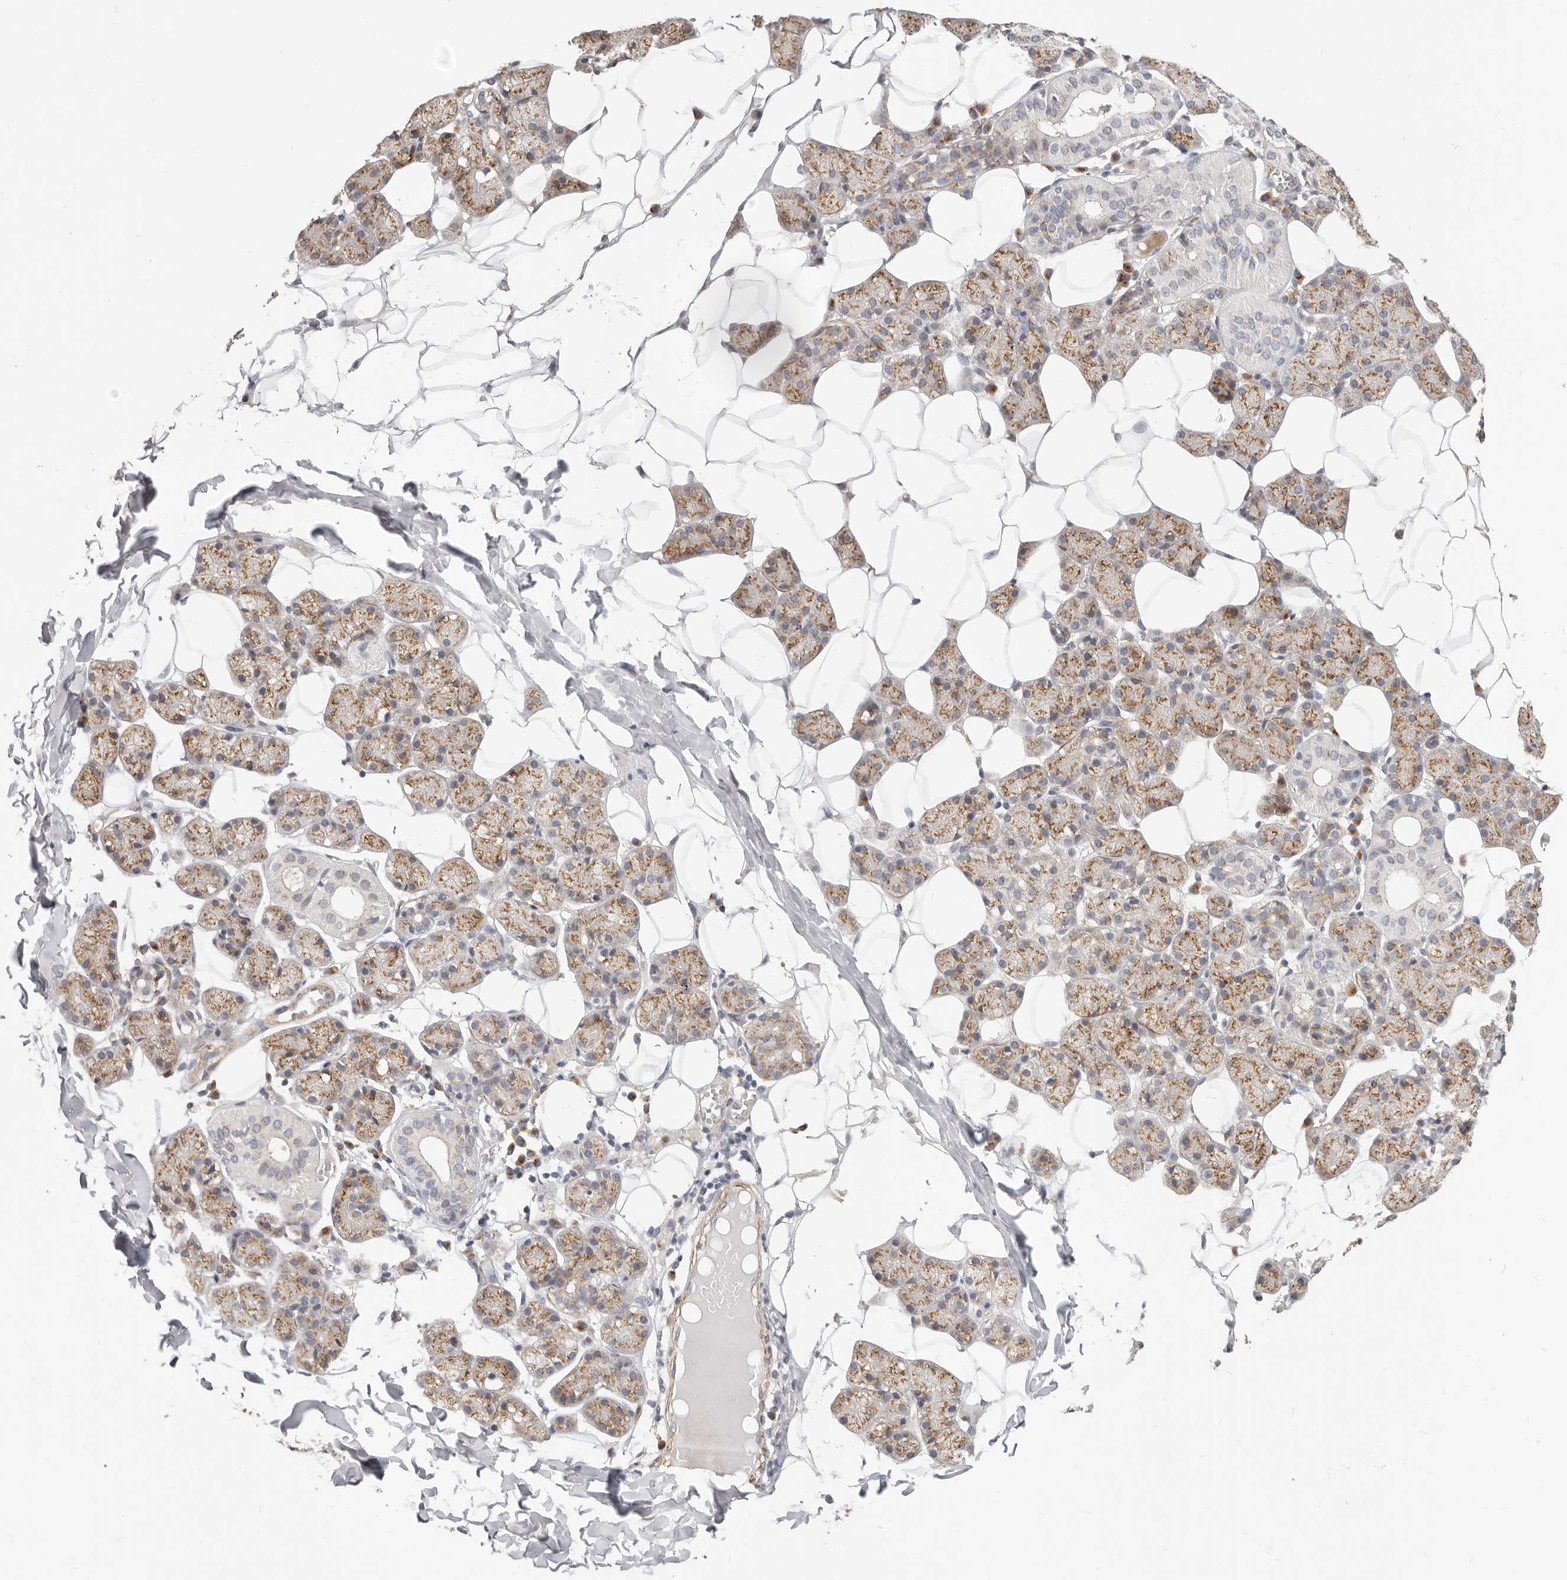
{"staining": {"intensity": "moderate", "quantity": ">75%", "location": "cytoplasmic/membranous"}, "tissue": "salivary gland", "cell_type": "Glandular cells", "image_type": "normal", "snomed": [{"axis": "morphology", "description": "Normal tissue, NOS"}, {"axis": "topography", "description": "Salivary gland"}], "caption": "Protein expression analysis of normal human salivary gland reveals moderate cytoplasmic/membranous expression in about >75% of glandular cells.", "gene": "RABAC1", "patient": {"sex": "female", "age": 33}}